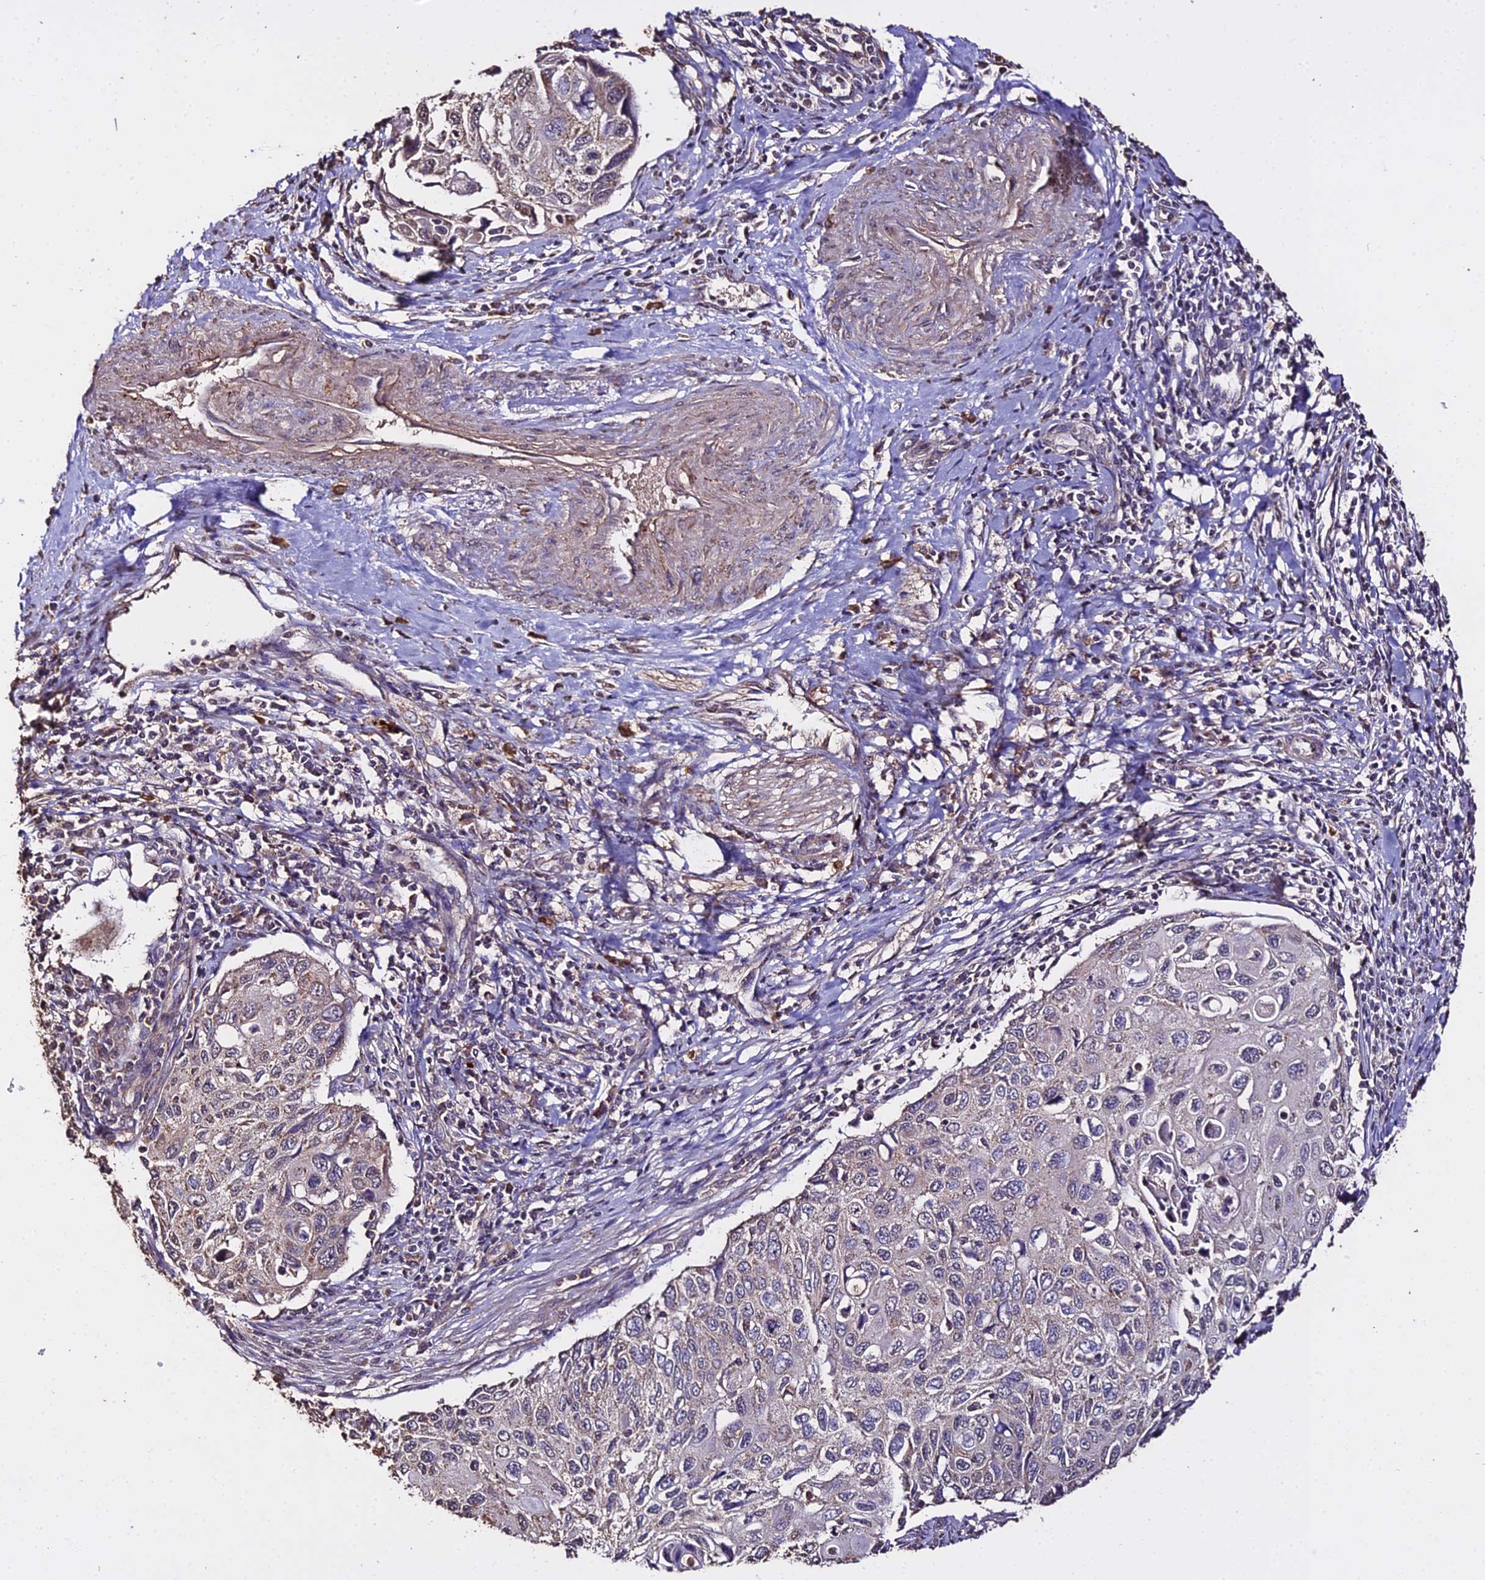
{"staining": {"intensity": "weak", "quantity": "<25%", "location": "cytoplasmic/membranous"}, "tissue": "cervical cancer", "cell_type": "Tumor cells", "image_type": "cancer", "snomed": [{"axis": "morphology", "description": "Squamous cell carcinoma, NOS"}, {"axis": "topography", "description": "Cervix"}], "caption": "DAB (3,3'-diaminobenzidine) immunohistochemical staining of squamous cell carcinoma (cervical) reveals no significant positivity in tumor cells.", "gene": "METTL13", "patient": {"sex": "female", "age": 70}}